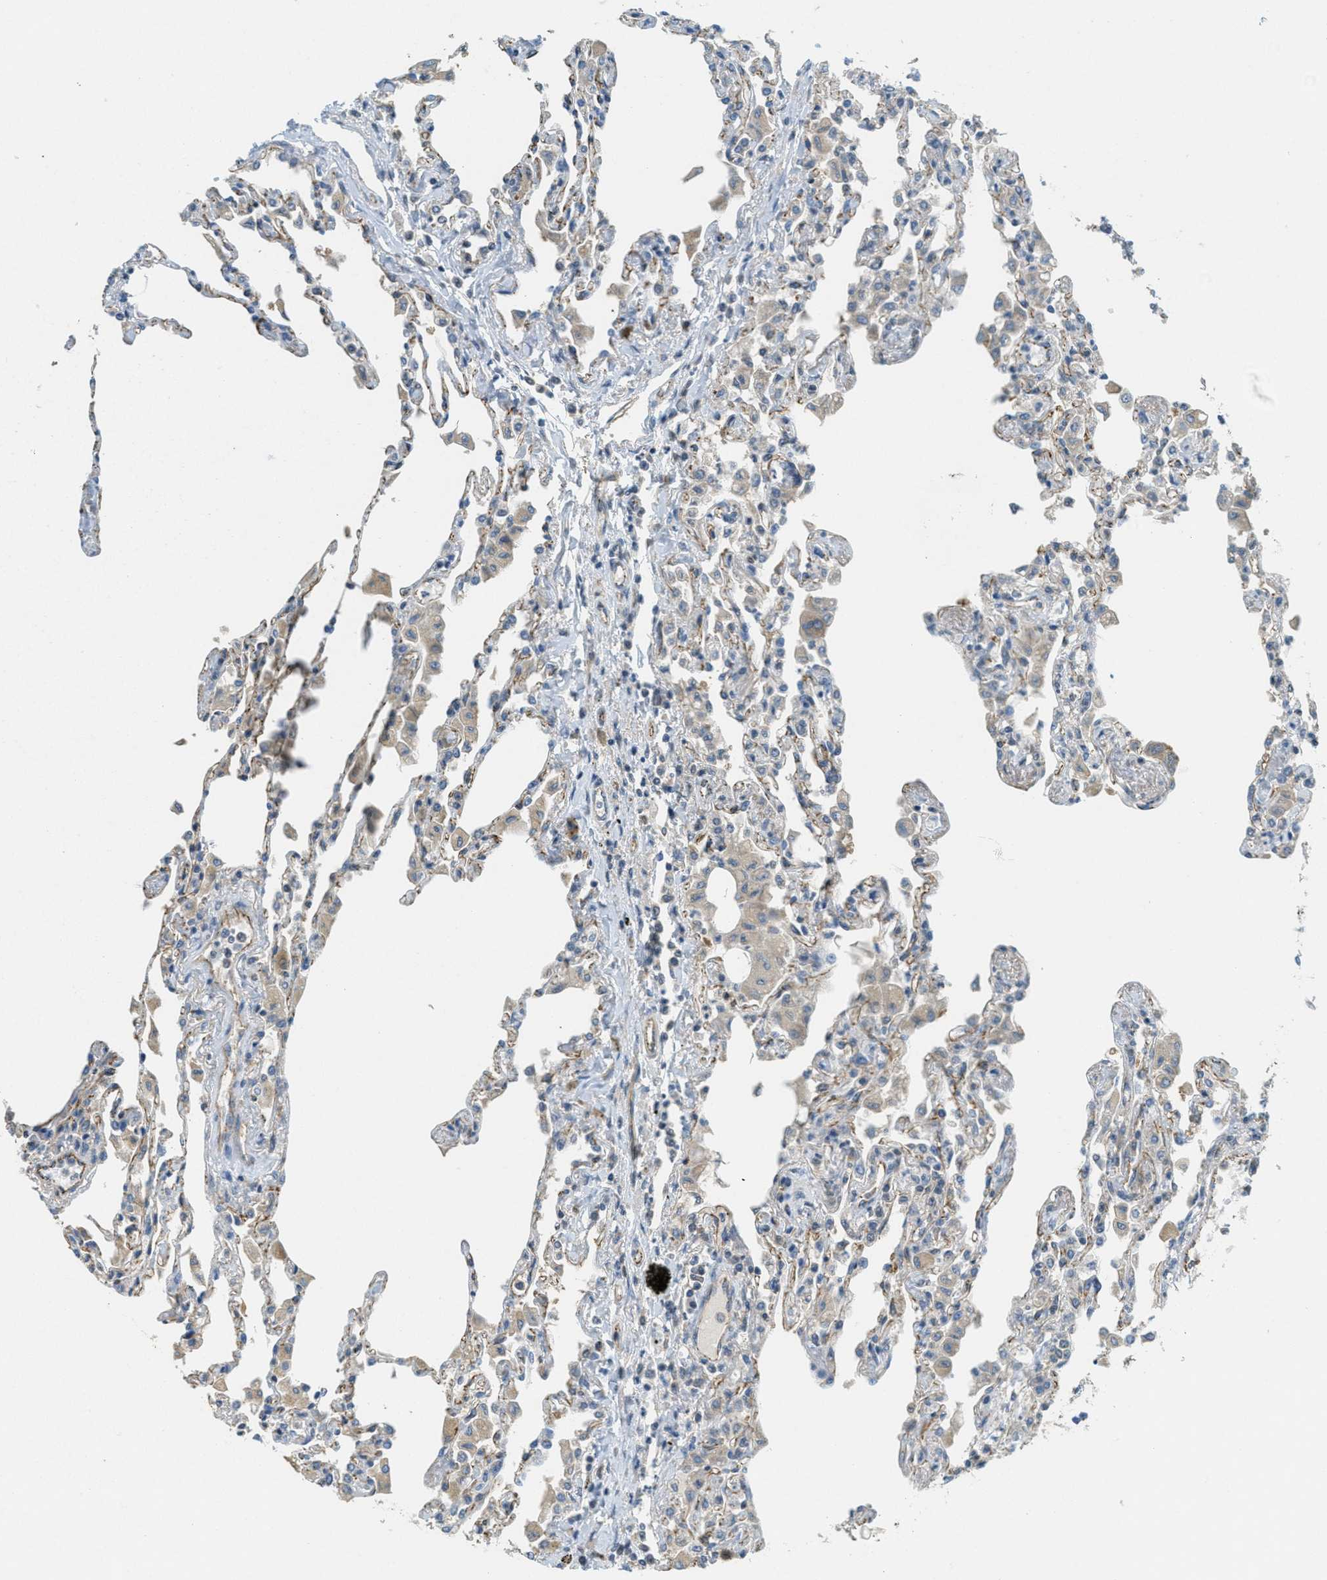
{"staining": {"intensity": "weak", "quantity": "25%-75%", "location": "cytoplasmic/membranous"}, "tissue": "lung", "cell_type": "Alveolar cells", "image_type": "normal", "snomed": [{"axis": "morphology", "description": "Normal tissue, NOS"}, {"axis": "topography", "description": "Bronchus"}, {"axis": "topography", "description": "Lung"}], "caption": "Lung stained for a protein (brown) demonstrates weak cytoplasmic/membranous positive staining in about 25%-75% of alveolar cells.", "gene": "JCAD", "patient": {"sex": "female", "age": 49}}